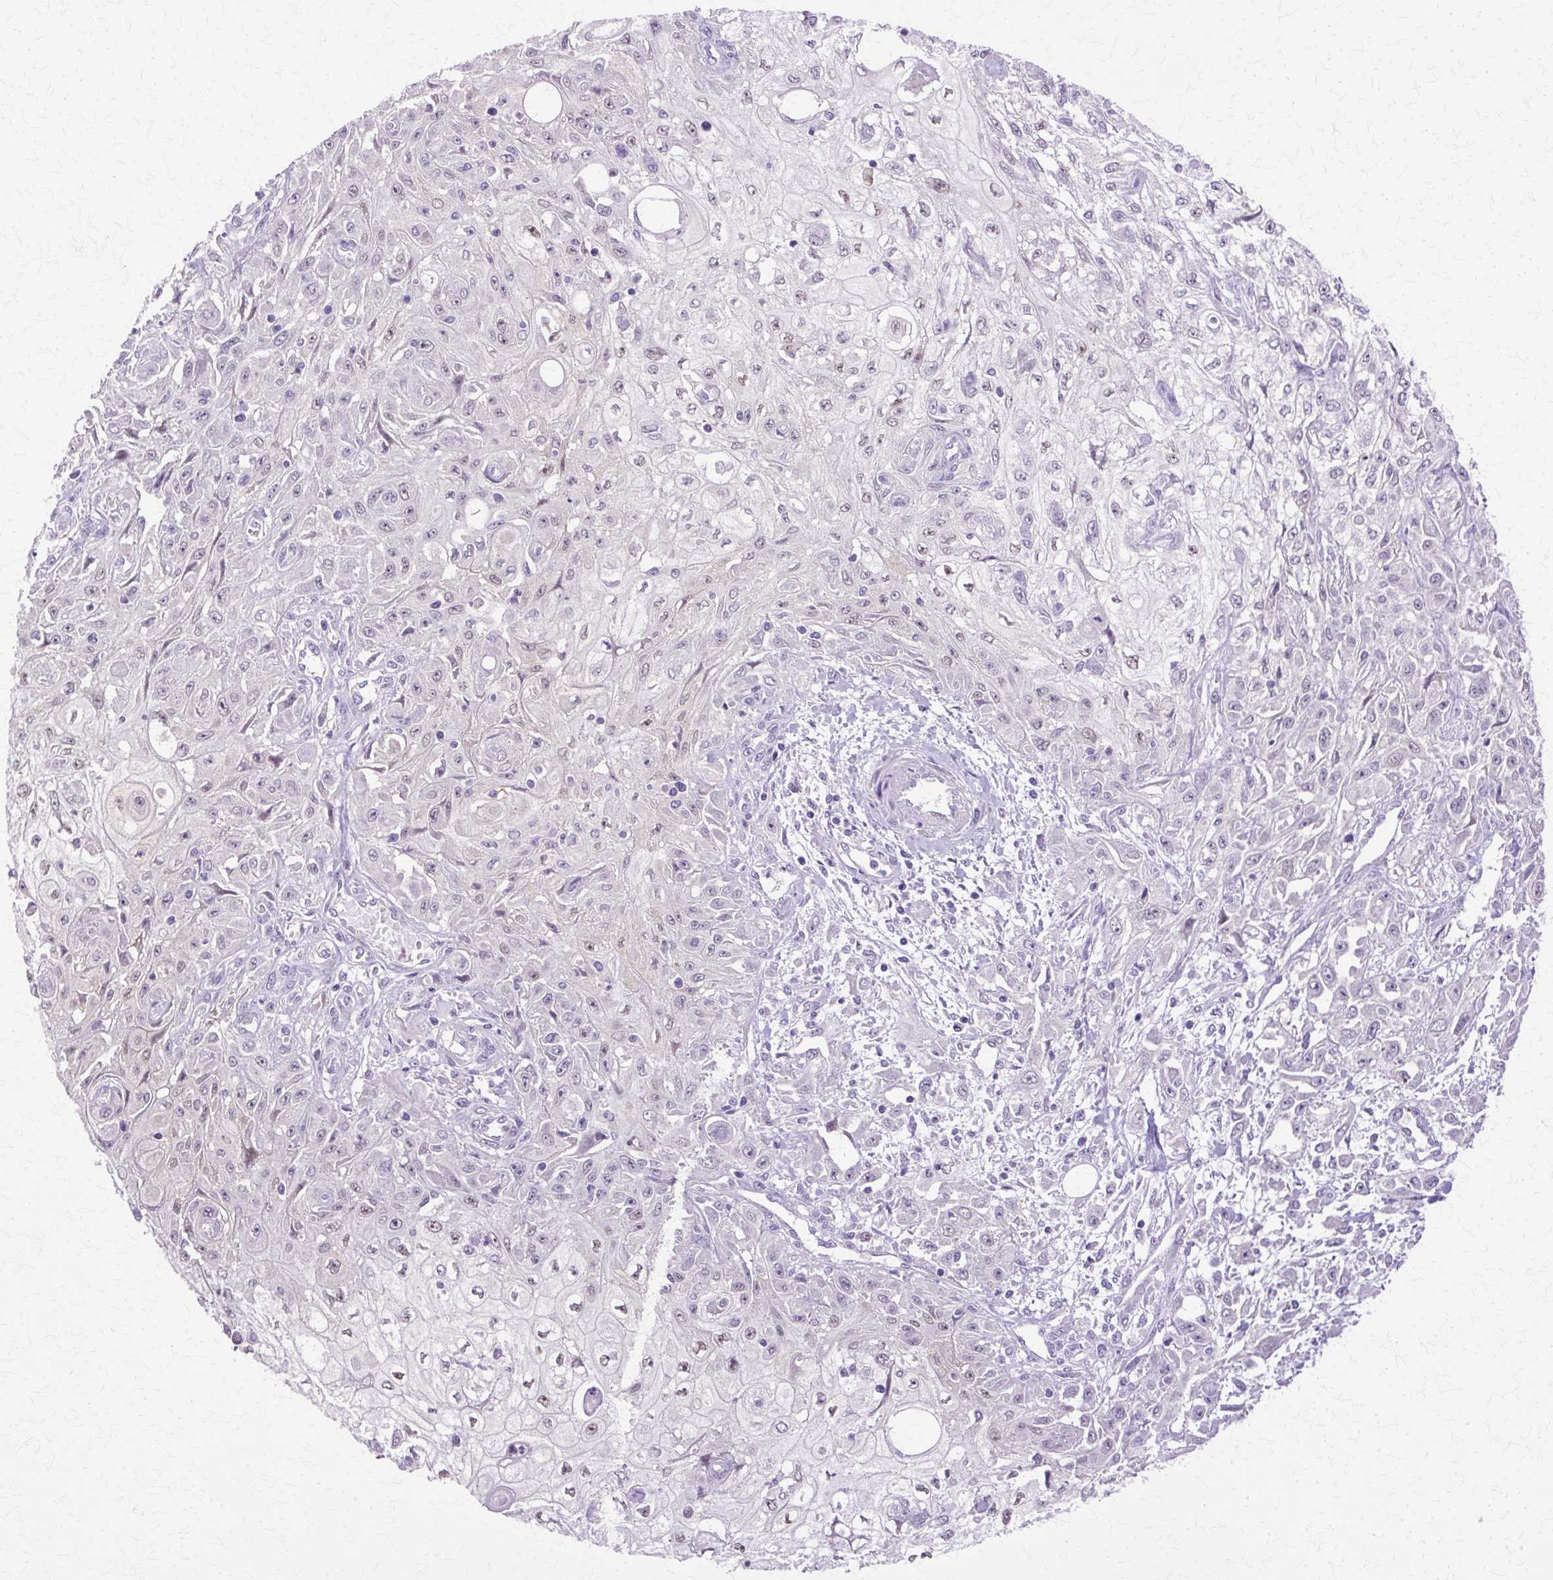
{"staining": {"intensity": "weak", "quantity": "25%-75%", "location": "nuclear"}, "tissue": "skin cancer", "cell_type": "Tumor cells", "image_type": "cancer", "snomed": [{"axis": "morphology", "description": "Squamous cell carcinoma, NOS"}, {"axis": "morphology", "description": "Squamous cell carcinoma, metastatic, NOS"}, {"axis": "topography", "description": "Skin"}, {"axis": "topography", "description": "Lymph node"}], "caption": "Protein expression analysis of skin squamous cell carcinoma demonstrates weak nuclear positivity in about 25%-75% of tumor cells. The staining is performed using DAB (3,3'-diaminobenzidine) brown chromogen to label protein expression. The nuclei are counter-stained blue using hematoxylin.", "gene": "HSPA8", "patient": {"sex": "male", "age": 75}}